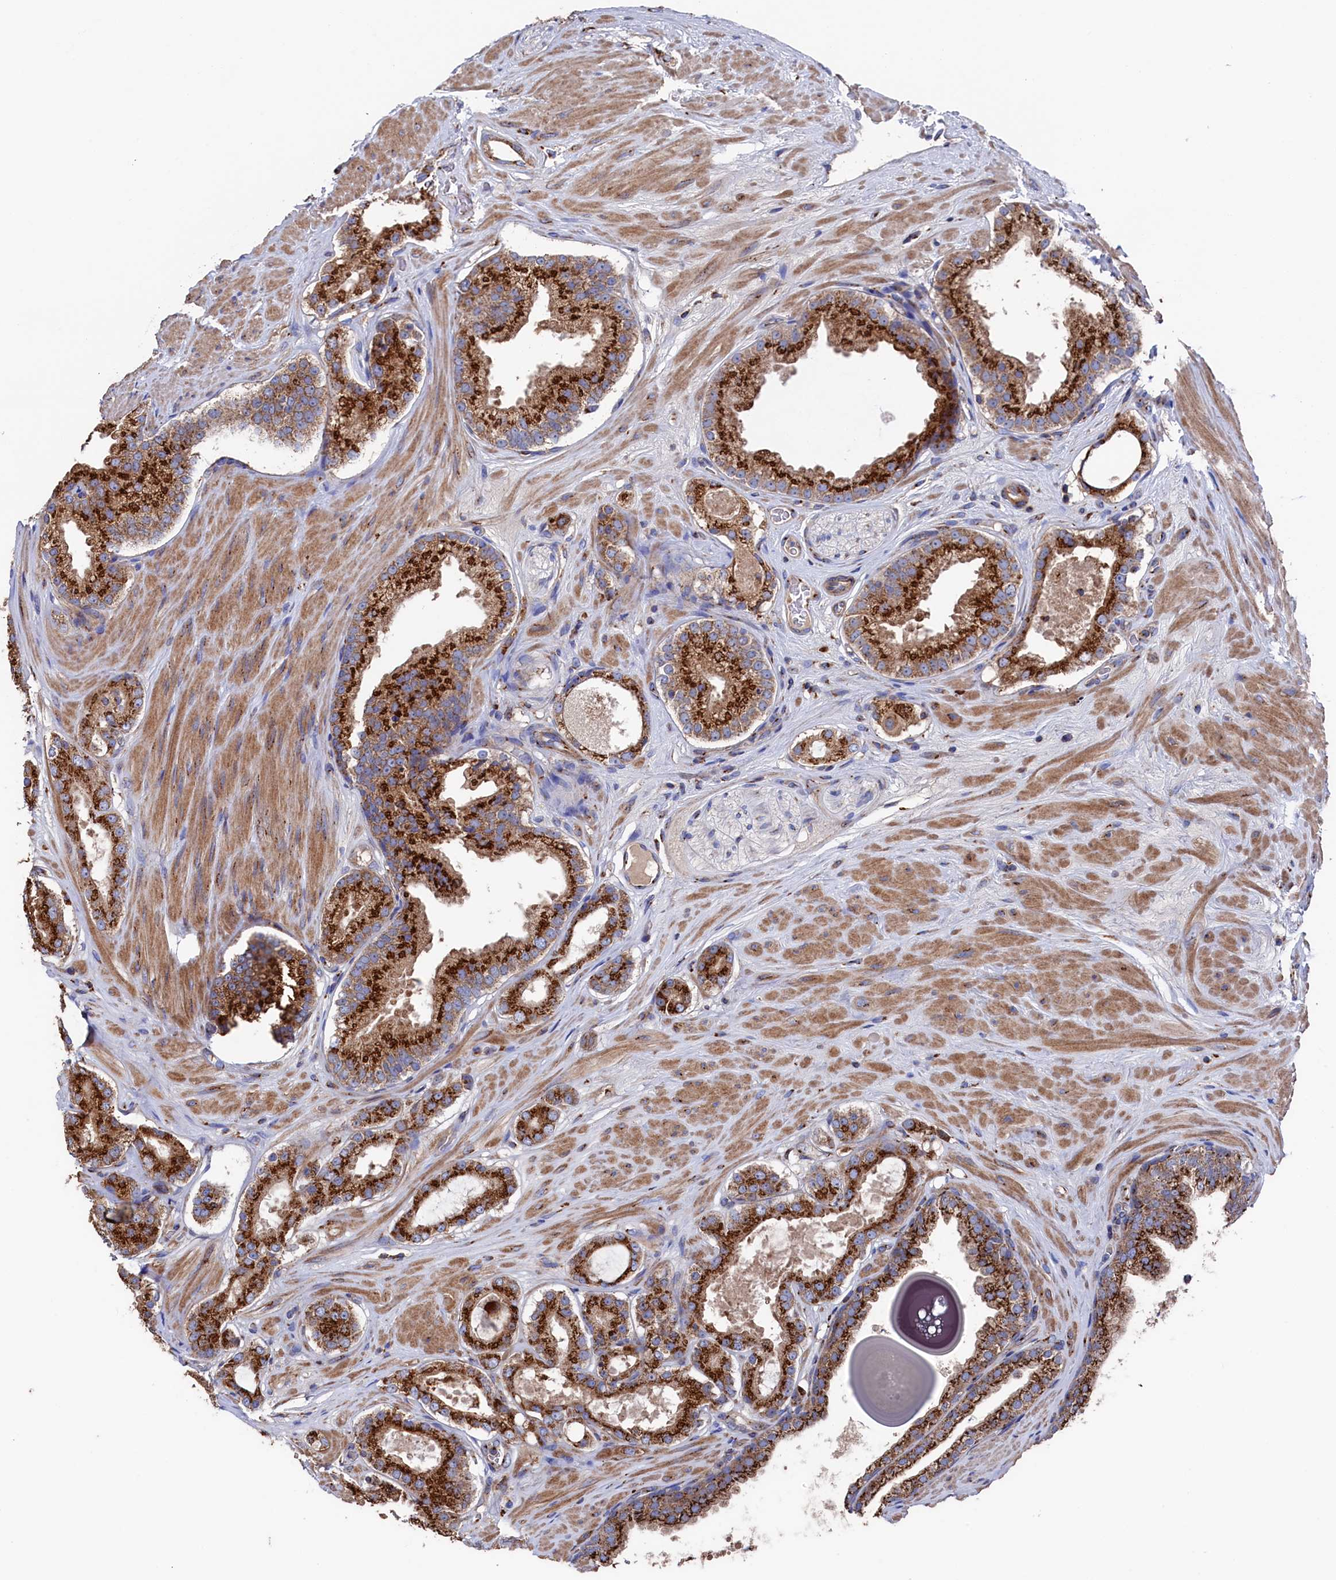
{"staining": {"intensity": "strong", "quantity": ">75%", "location": "cytoplasmic/membranous"}, "tissue": "prostate cancer", "cell_type": "Tumor cells", "image_type": "cancer", "snomed": [{"axis": "morphology", "description": "Adenocarcinoma, High grade"}, {"axis": "topography", "description": "Prostate"}], "caption": "DAB (3,3'-diaminobenzidine) immunohistochemical staining of prostate cancer (high-grade adenocarcinoma) reveals strong cytoplasmic/membranous protein positivity in about >75% of tumor cells.", "gene": "PRRC1", "patient": {"sex": "male", "age": 65}}